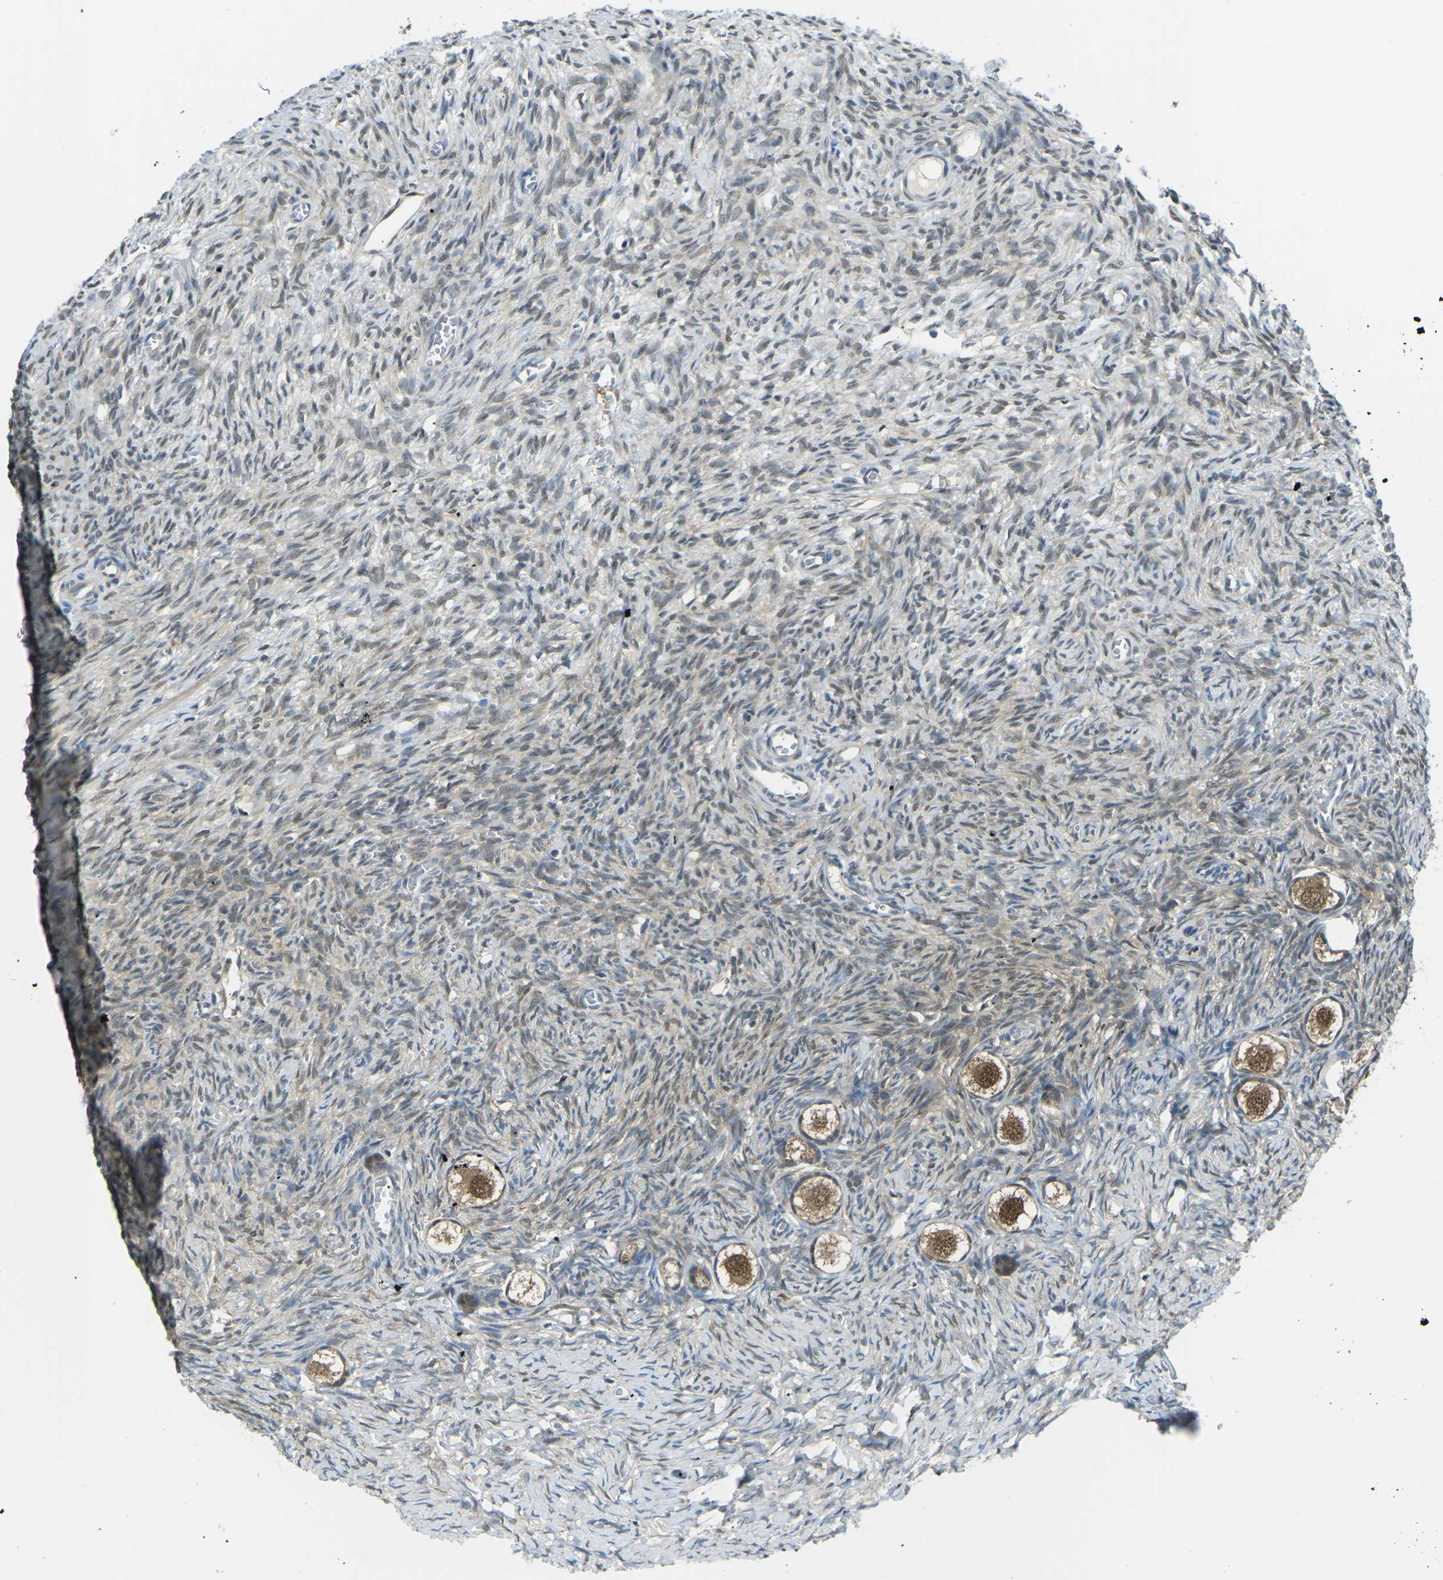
{"staining": {"intensity": "moderate", "quantity": ">75%", "location": "cytoplasmic/membranous"}, "tissue": "ovary", "cell_type": "Follicle cells", "image_type": "normal", "snomed": [{"axis": "morphology", "description": "Normal tissue, NOS"}, {"axis": "topography", "description": "Ovary"}], "caption": "Ovary stained with immunohistochemistry displays moderate cytoplasmic/membranous positivity in approximately >75% of follicle cells.", "gene": "PIEZO2", "patient": {"sex": "female", "age": 27}}